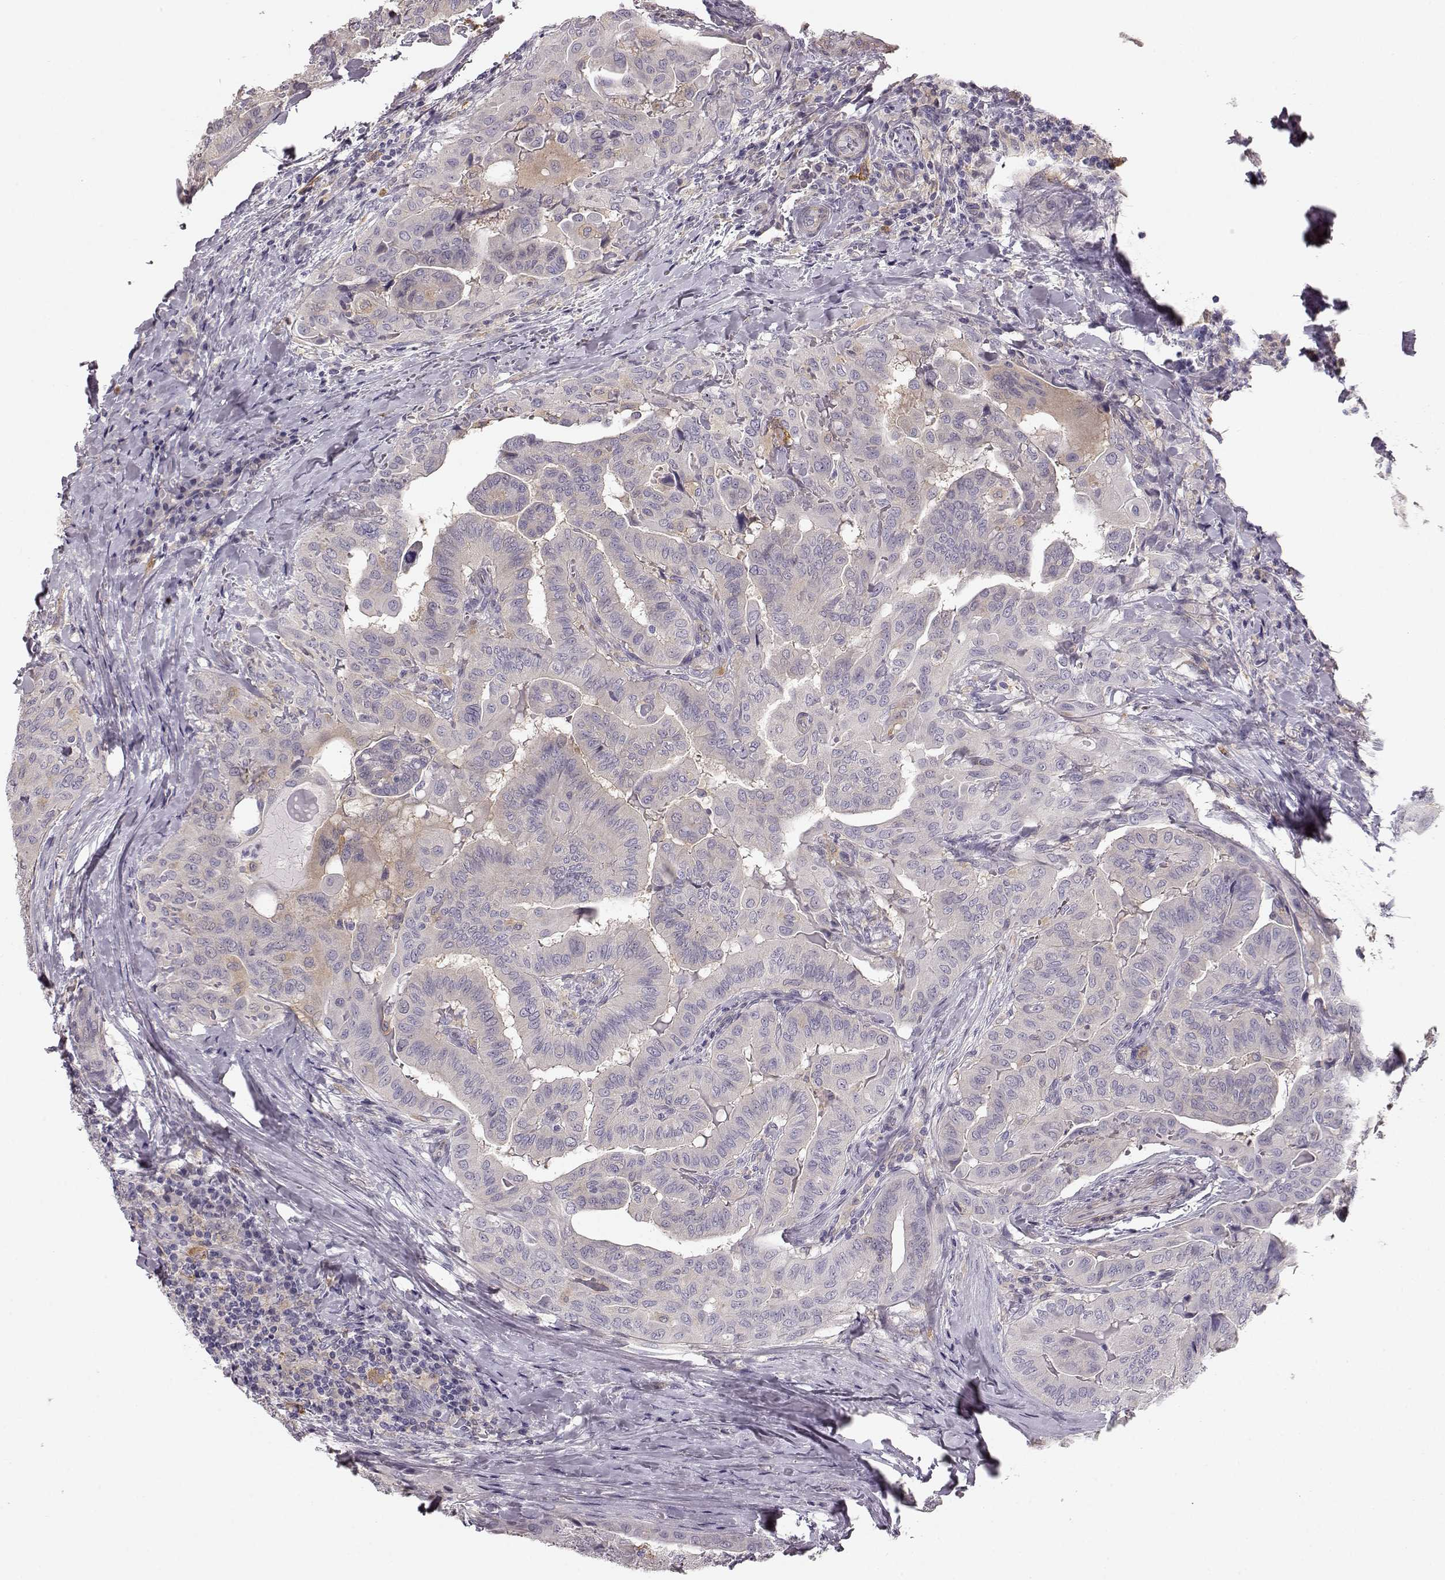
{"staining": {"intensity": "weak", "quantity": "<25%", "location": "cytoplasmic/membranous"}, "tissue": "thyroid cancer", "cell_type": "Tumor cells", "image_type": "cancer", "snomed": [{"axis": "morphology", "description": "Papillary adenocarcinoma, NOS"}, {"axis": "topography", "description": "Thyroid gland"}], "caption": "Tumor cells show no significant protein positivity in thyroid cancer.", "gene": "GPR50", "patient": {"sex": "female", "age": 68}}